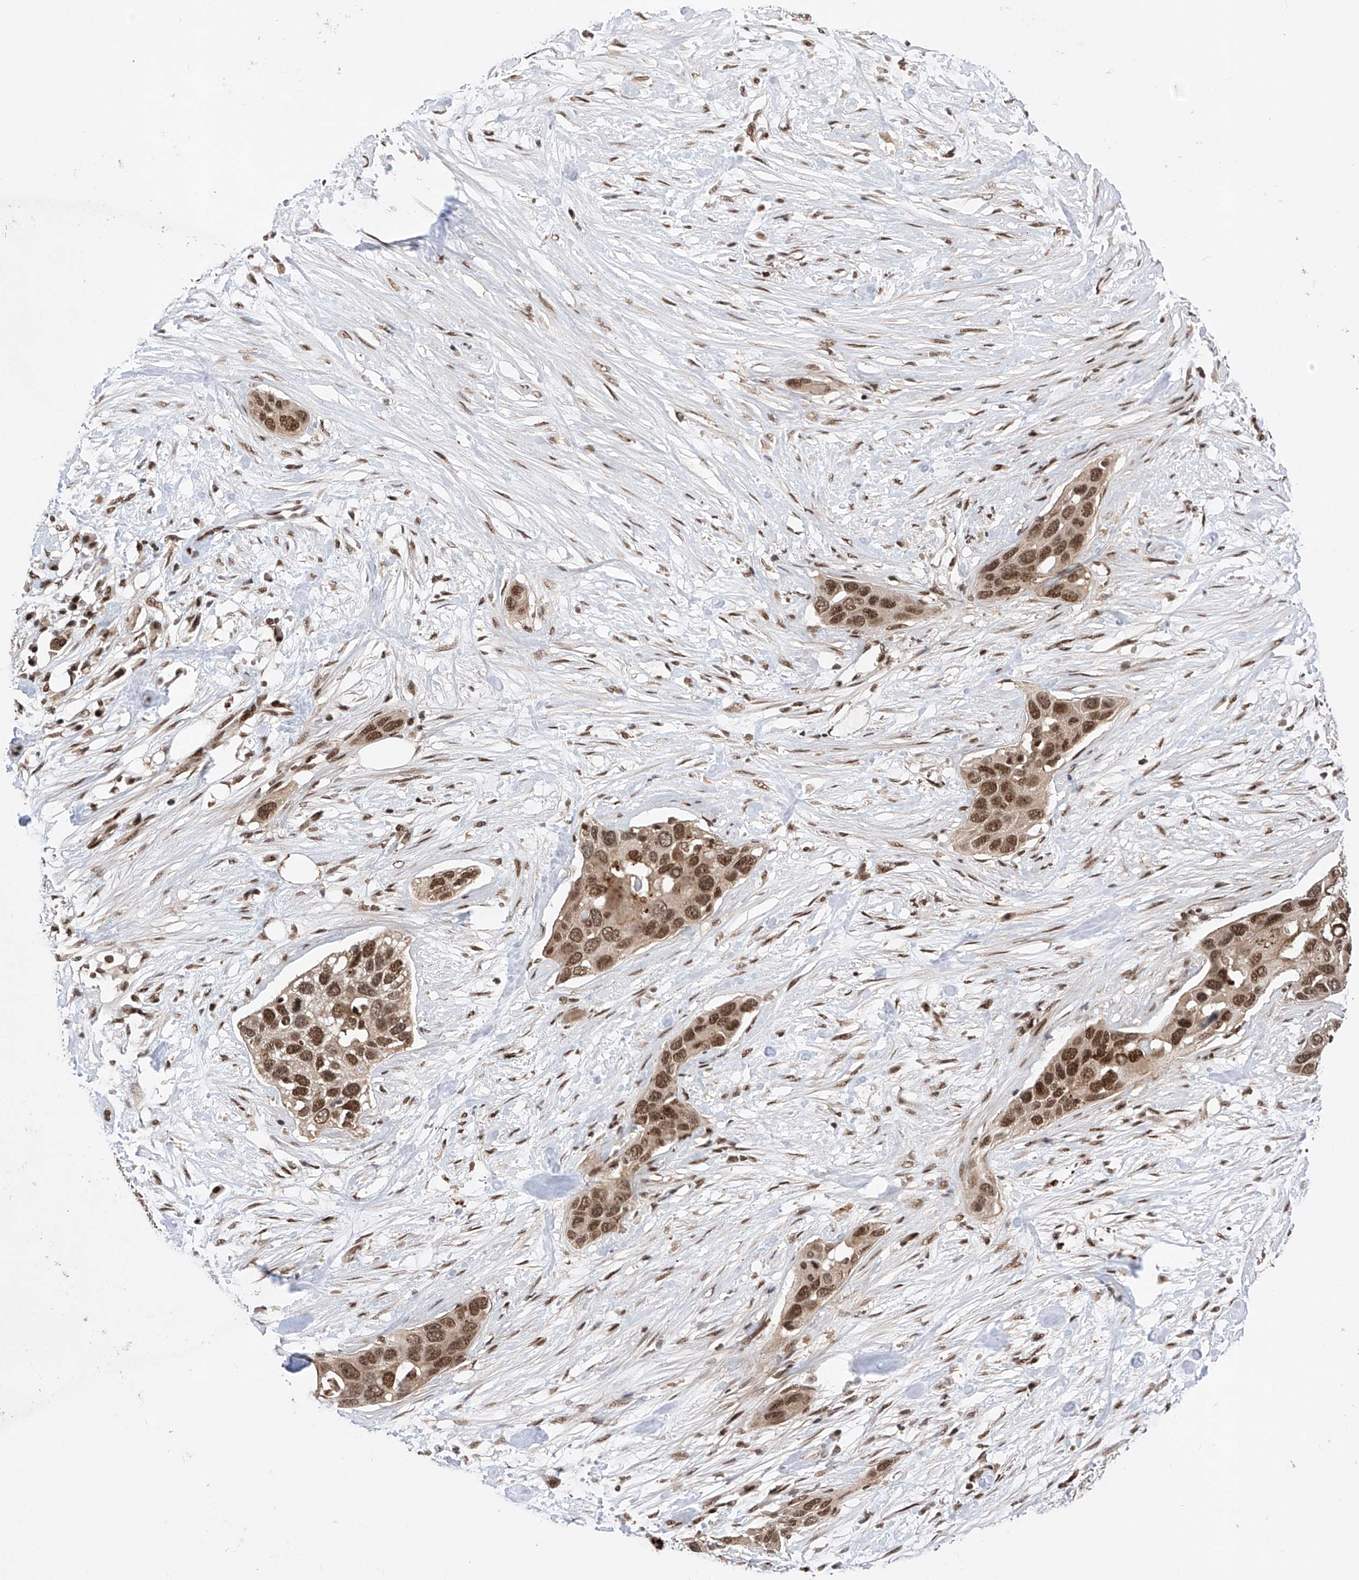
{"staining": {"intensity": "moderate", "quantity": ">75%", "location": "nuclear"}, "tissue": "pancreatic cancer", "cell_type": "Tumor cells", "image_type": "cancer", "snomed": [{"axis": "morphology", "description": "Adenocarcinoma, NOS"}, {"axis": "topography", "description": "Pancreas"}], "caption": "Adenocarcinoma (pancreatic) tissue shows moderate nuclear positivity in approximately >75% of tumor cells", "gene": "ZNF280D", "patient": {"sex": "female", "age": 60}}